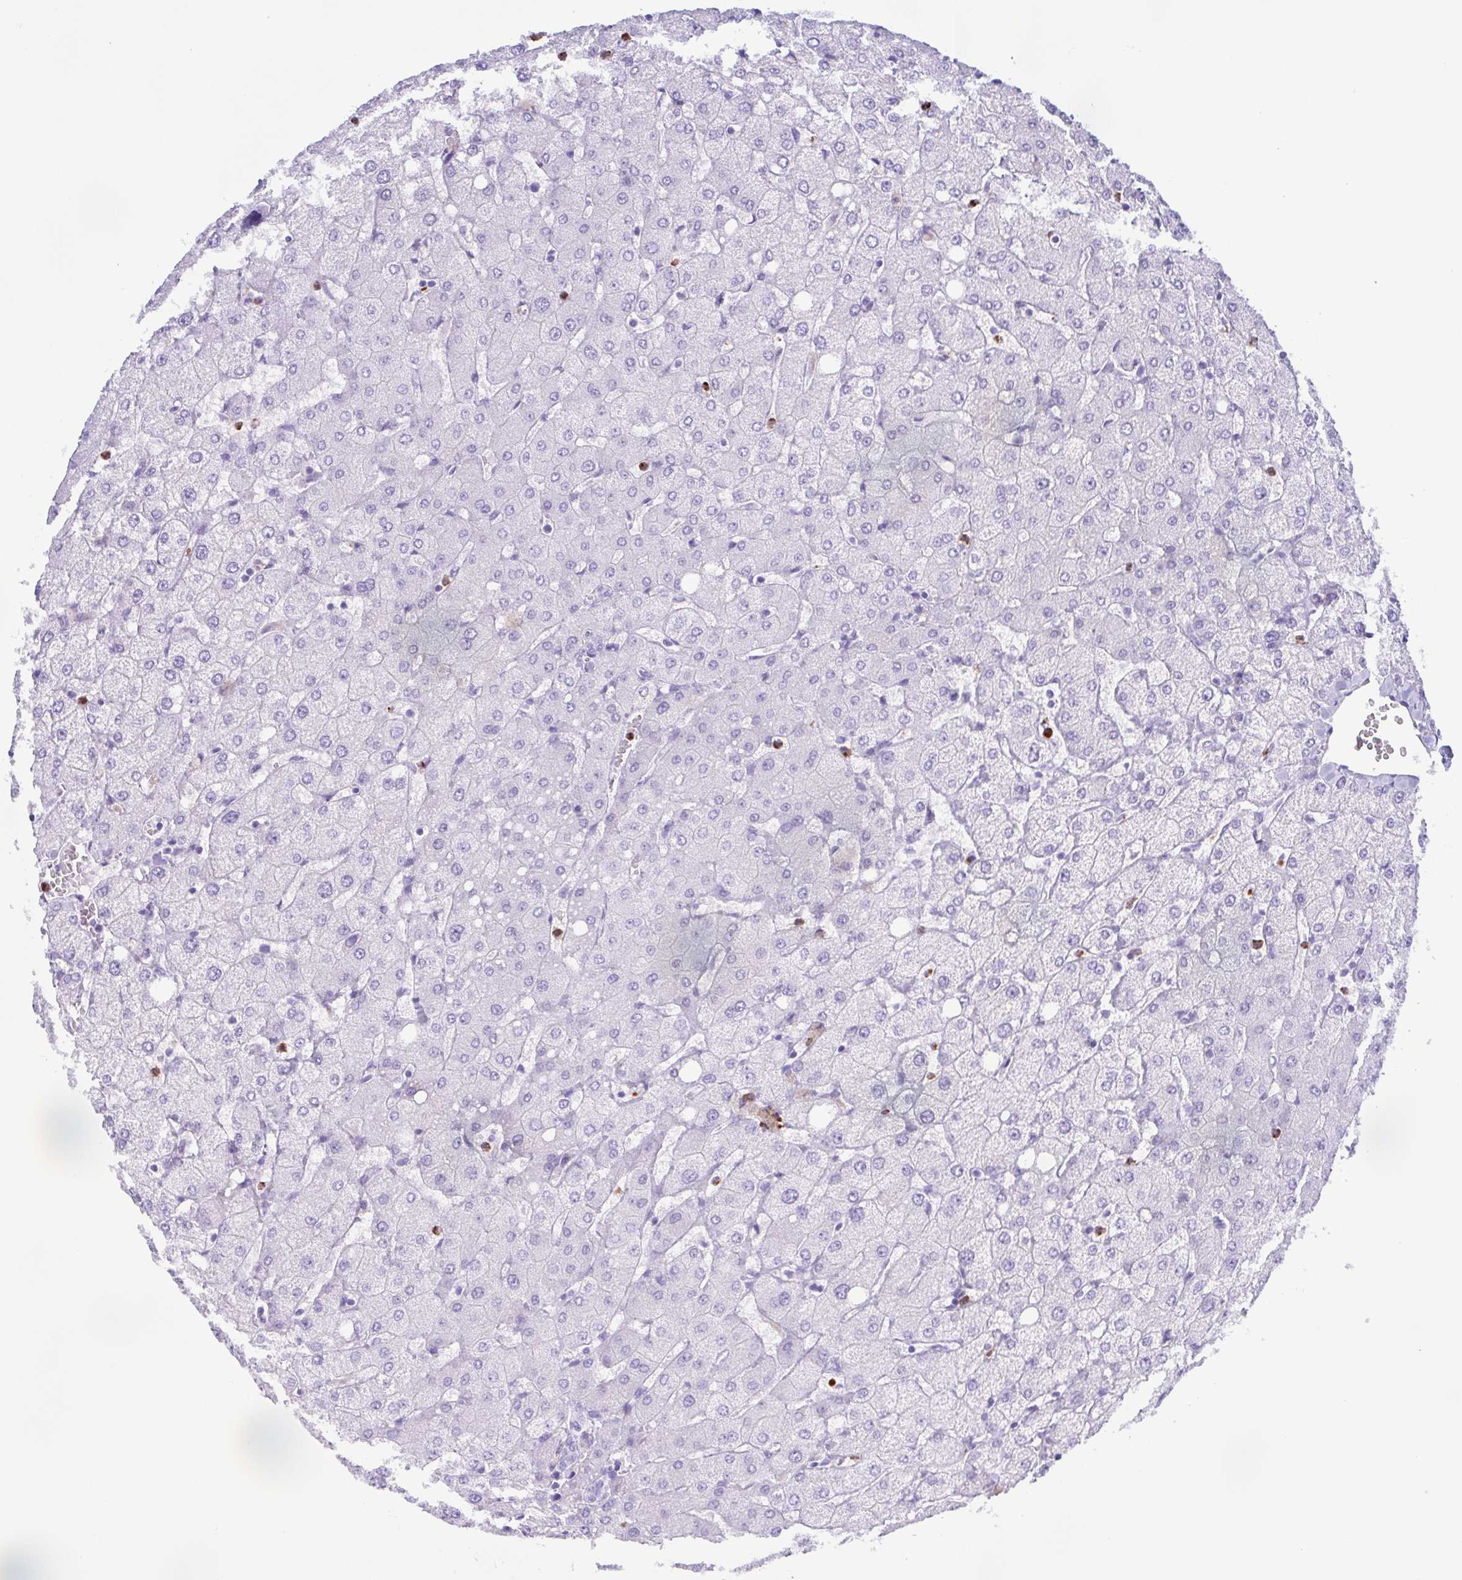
{"staining": {"intensity": "negative", "quantity": "none", "location": "none"}, "tissue": "liver", "cell_type": "Cholangiocytes", "image_type": "normal", "snomed": [{"axis": "morphology", "description": "Normal tissue, NOS"}, {"axis": "topography", "description": "Liver"}], "caption": "DAB immunohistochemical staining of normal liver exhibits no significant positivity in cholangiocytes. (DAB IHC visualized using brightfield microscopy, high magnification).", "gene": "LTF", "patient": {"sex": "female", "age": 54}}